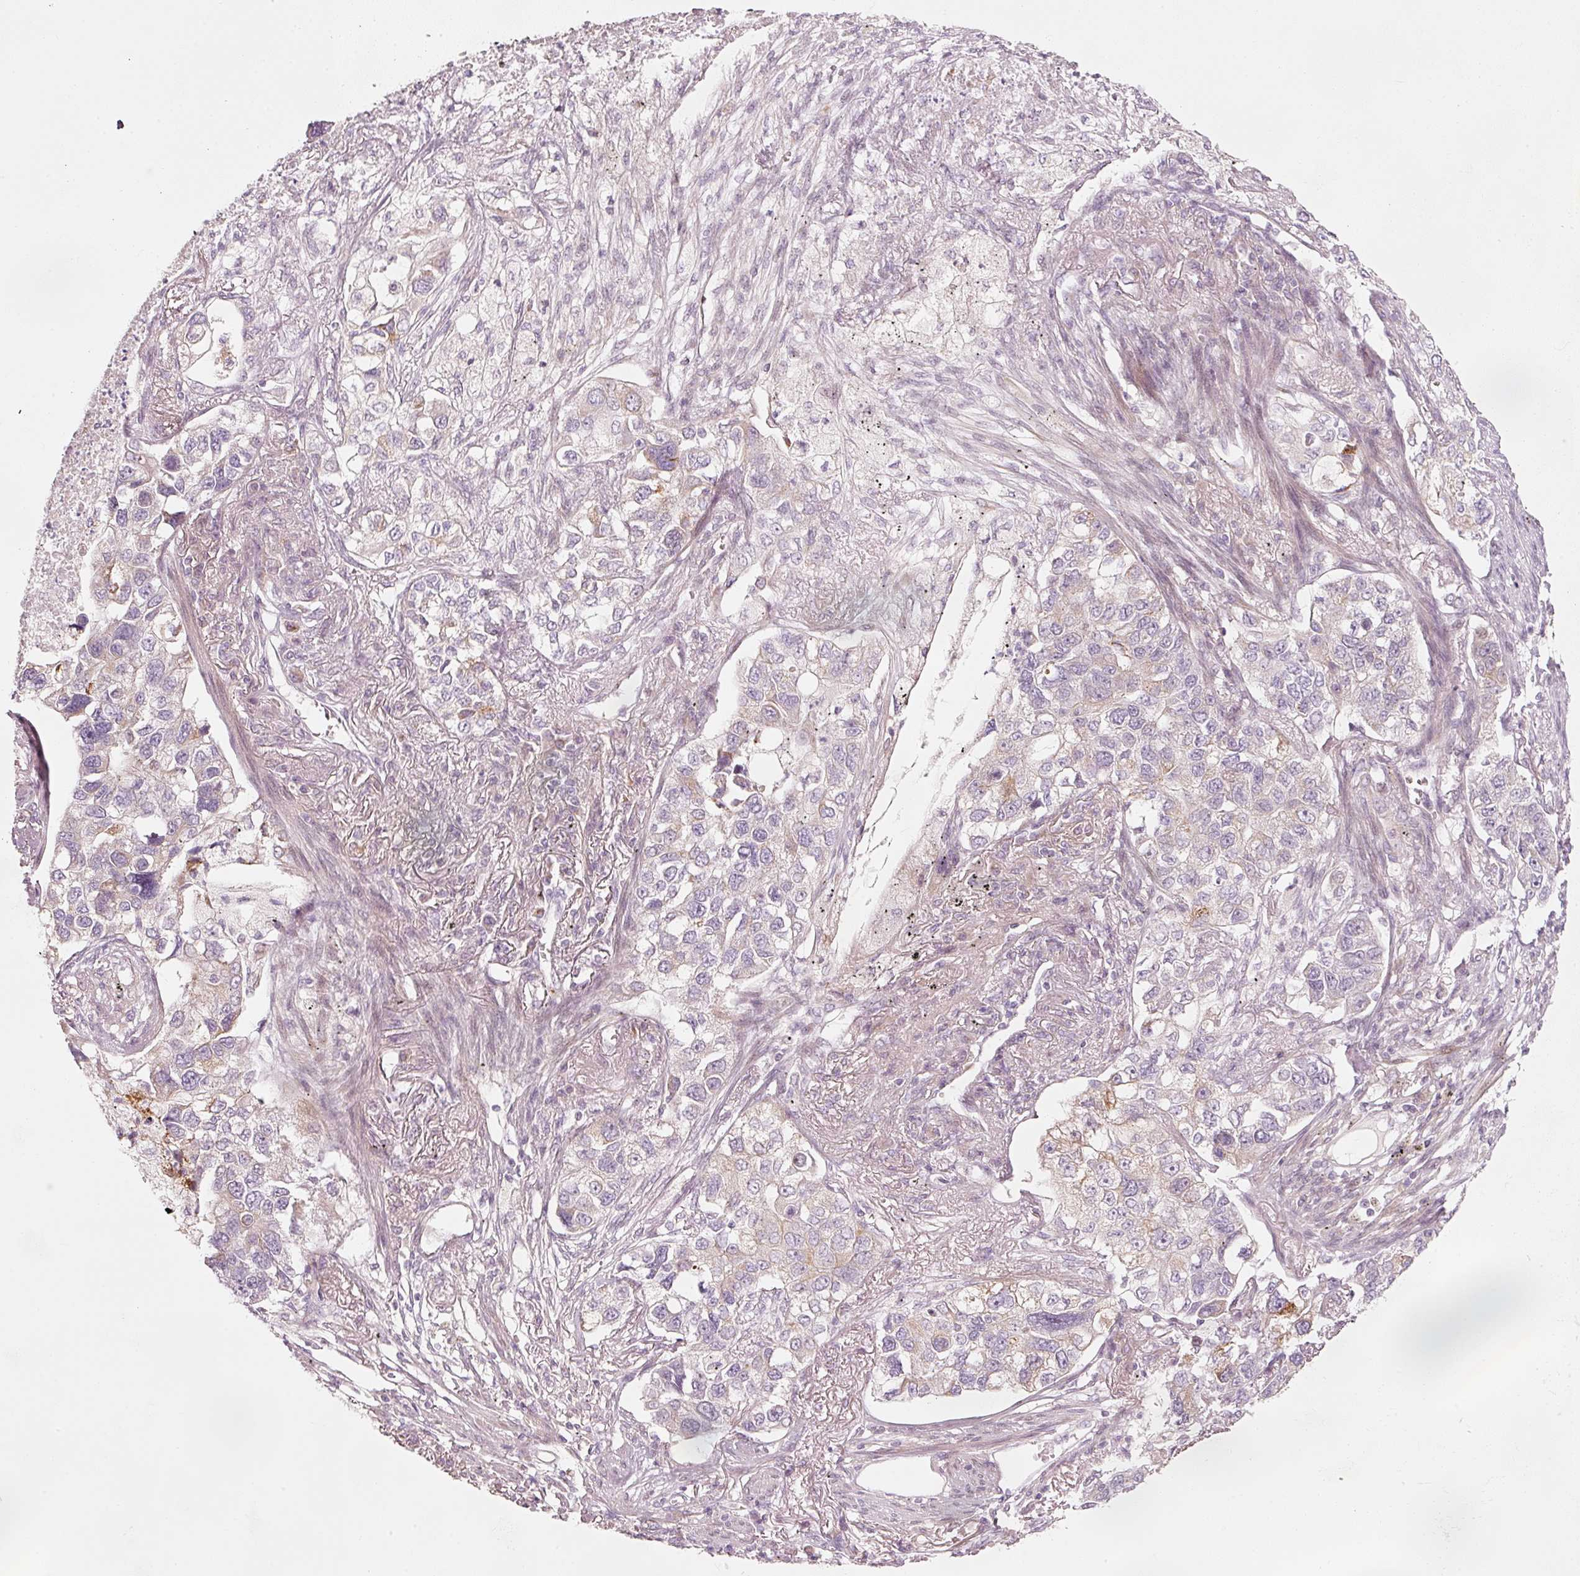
{"staining": {"intensity": "negative", "quantity": "none", "location": "none"}, "tissue": "lung cancer", "cell_type": "Tumor cells", "image_type": "cancer", "snomed": [{"axis": "morphology", "description": "Adenocarcinoma, NOS"}, {"axis": "topography", "description": "Lung"}], "caption": "The micrograph exhibits no staining of tumor cells in adenocarcinoma (lung). The staining is performed using DAB brown chromogen with nuclei counter-stained in using hematoxylin.", "gene": "SLC20A1", "patient": {"sex": "male", "age": 49}}